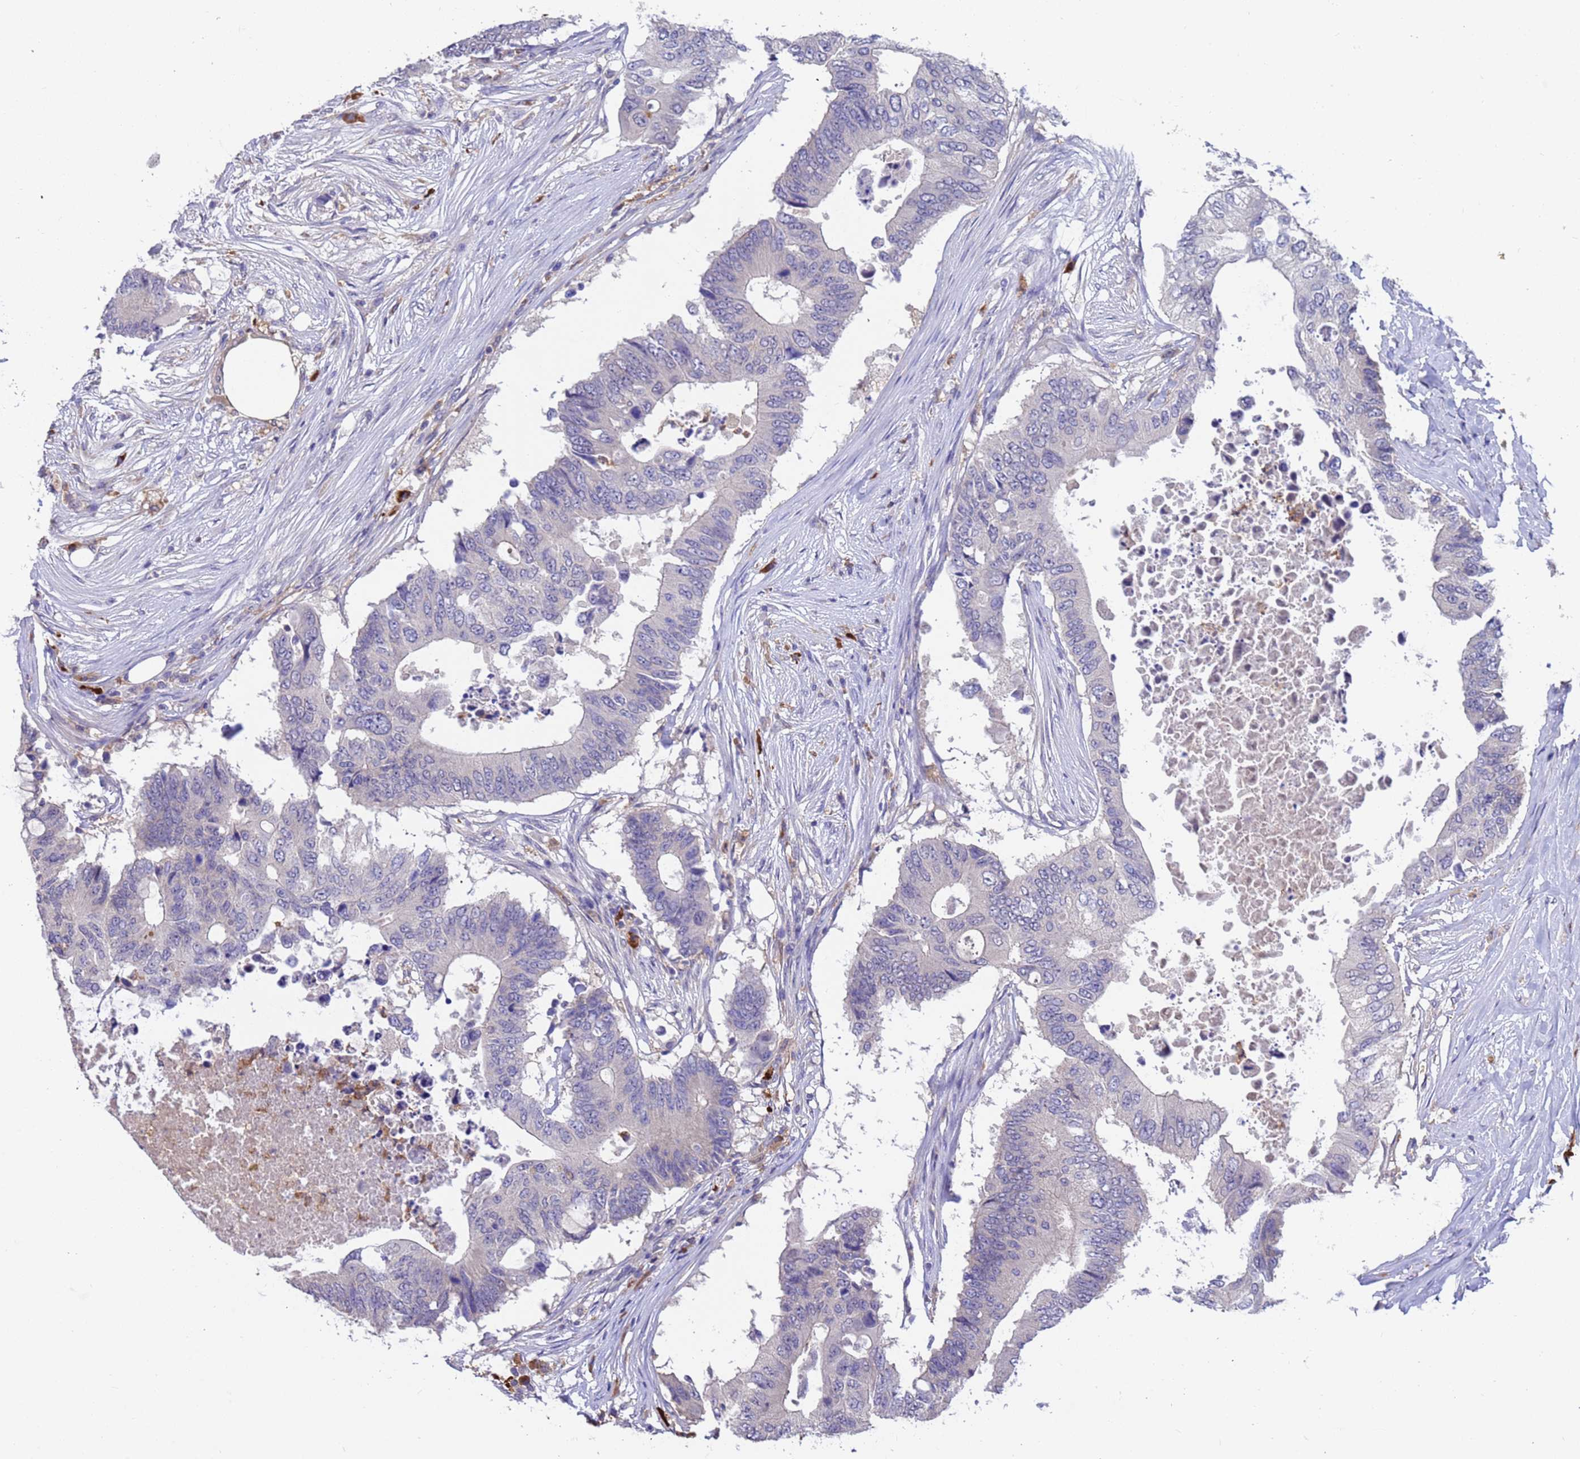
{"staining": {"intensity": "negative", "quantity": "none", "location": "none"}, "tissue": "colorectal cancer", "cell_type": "Tumor cells", "image_type": "cancer", "snomed": [{"axis": "morphology", "description": "Adenocarcinoma, NOS"}, {"axis": "topography", "description": "Colon"}], "caption": "Immunohistochemistry (IHC) histopathology image of human adenocarcinoma (colorectal) stained for a protein (brown), which exhibits no expression in tumor cells.", "gene": "AMPD3", "patient": {"sex": "male", "age": 71}}